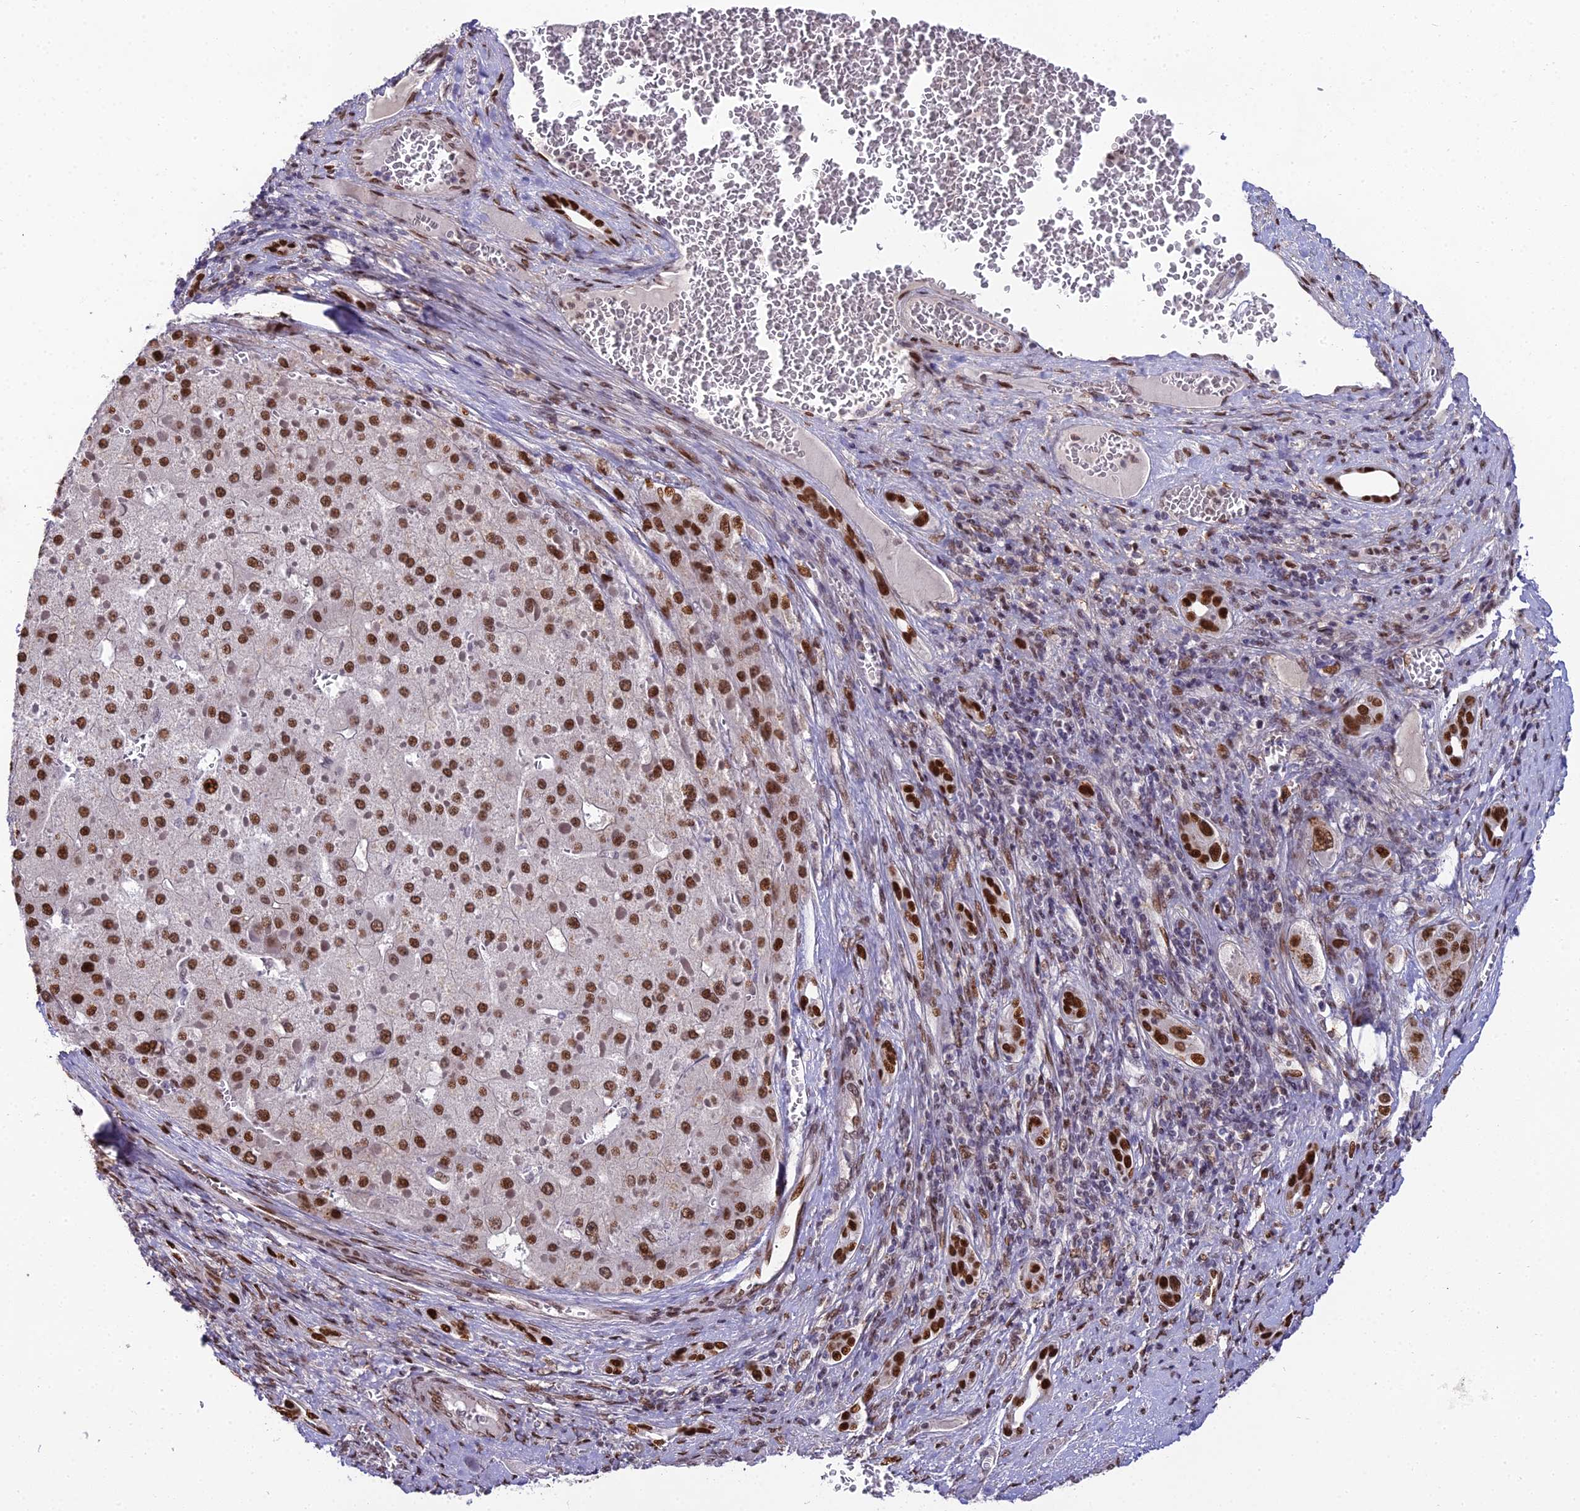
{"staining": {"intensity": "strong", "quantity": "25%-75%", "location": "nuclear"}, "tissue": "liver cancer", "cell_type": "Tumor cells", "image_type": "cancer", "snomed": [{"axis": "morphology", "description": "Carcinoma, Hepatocellular, NOS"}, {"axis": "topography", "description": "Liver"}], "caption": "DAB immunohistochemical staining of hepatocellular carcinoma (liver) displays strong nuclear protein expression in approximately 25%-75% of tumor cells.", "gene": "ZNF707", "patient": {"sex": "female", "age": 73}}